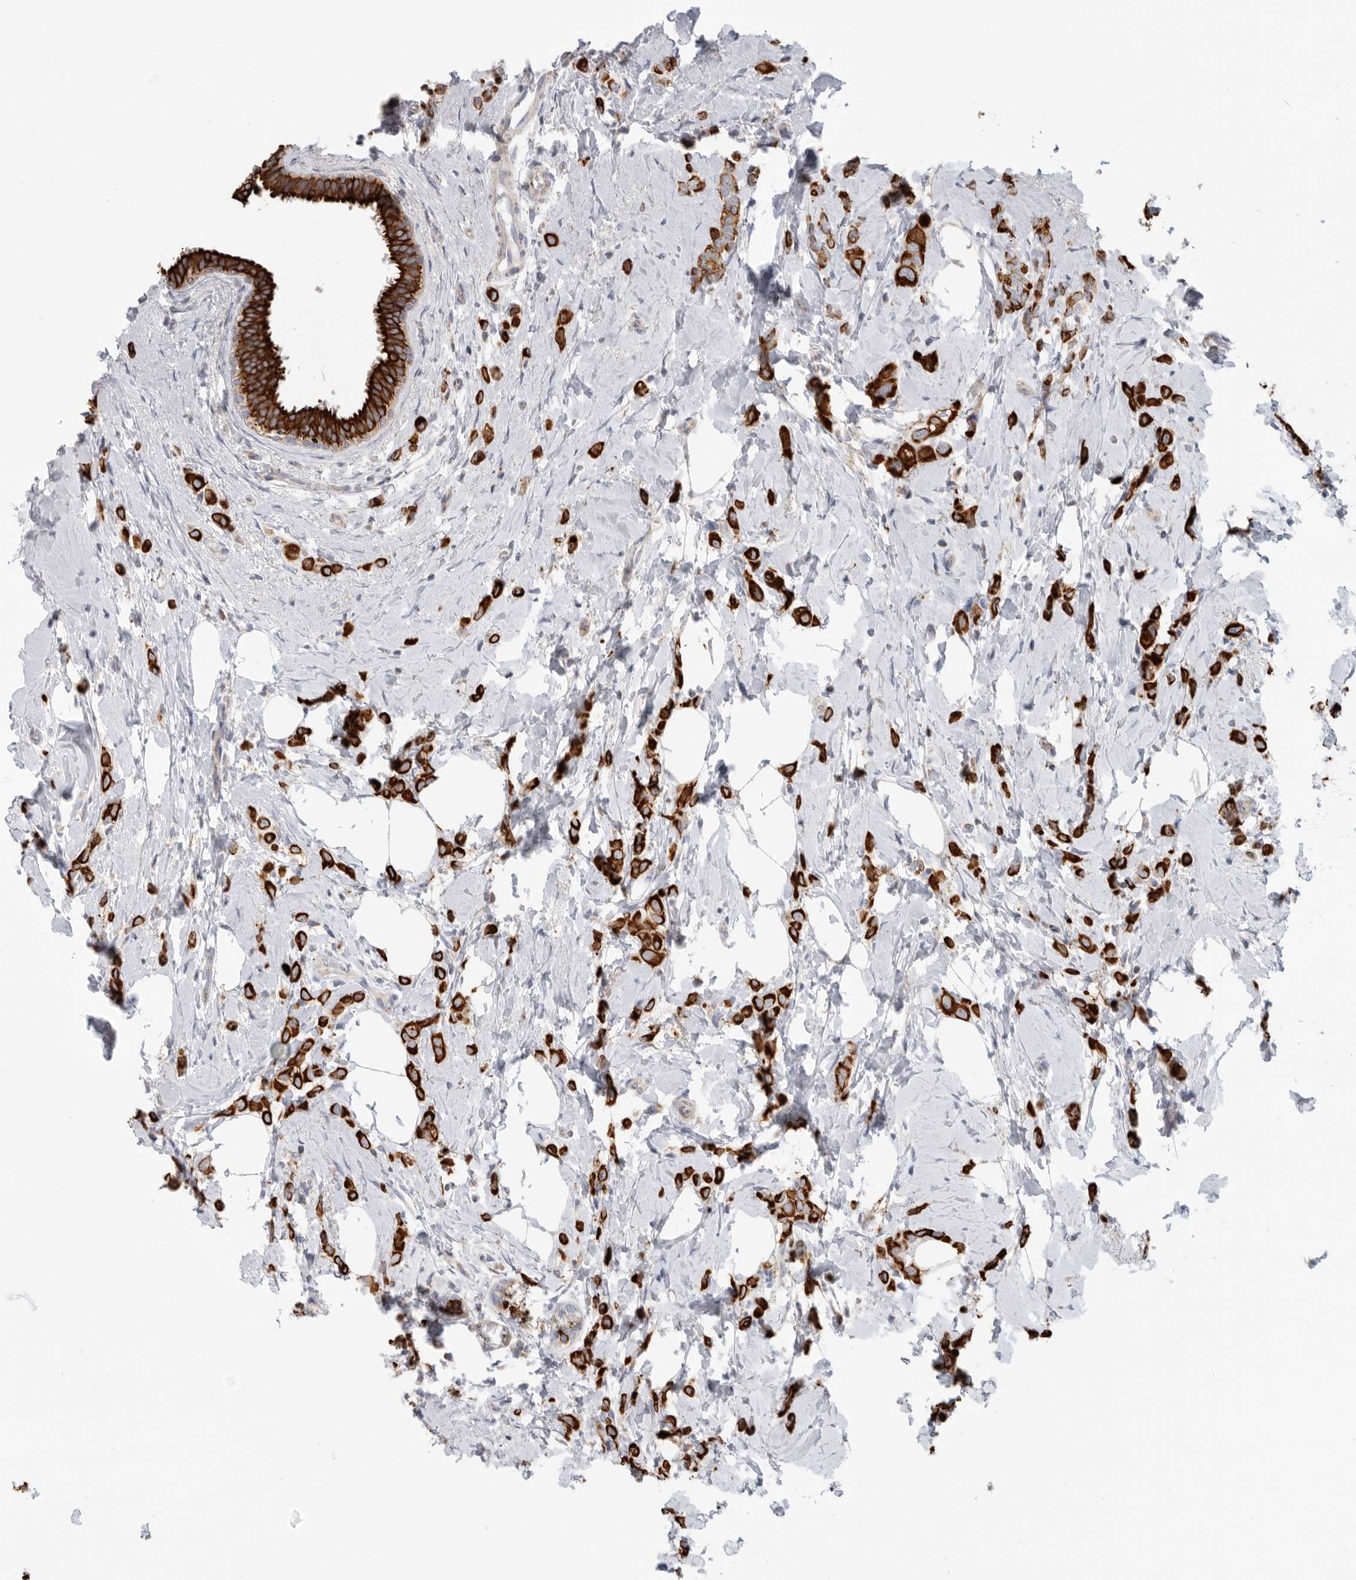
{"staining": {"intensity": "strong", "quantity": ">75%", "location": "cytoplasmic/membranous"}, "tissue": "breast cancer", "cell_type": "Tumor cells", "image_type": "cancer", "snomed": [{"axis": "morphology", "description": "Lobular carcinoma"}, {"axis": "topography", "description": "Breast"}], "caption": "Immunohistochemistry (IHC) of human breast lobular carcinoma exhibits high levels of strong cytoplasmic/membranous staining in about >75% of tumor cells. Nuclei are stained in blue.", "gene": "MTFR1L", "patient": {"sex": "female", "age": 47}}